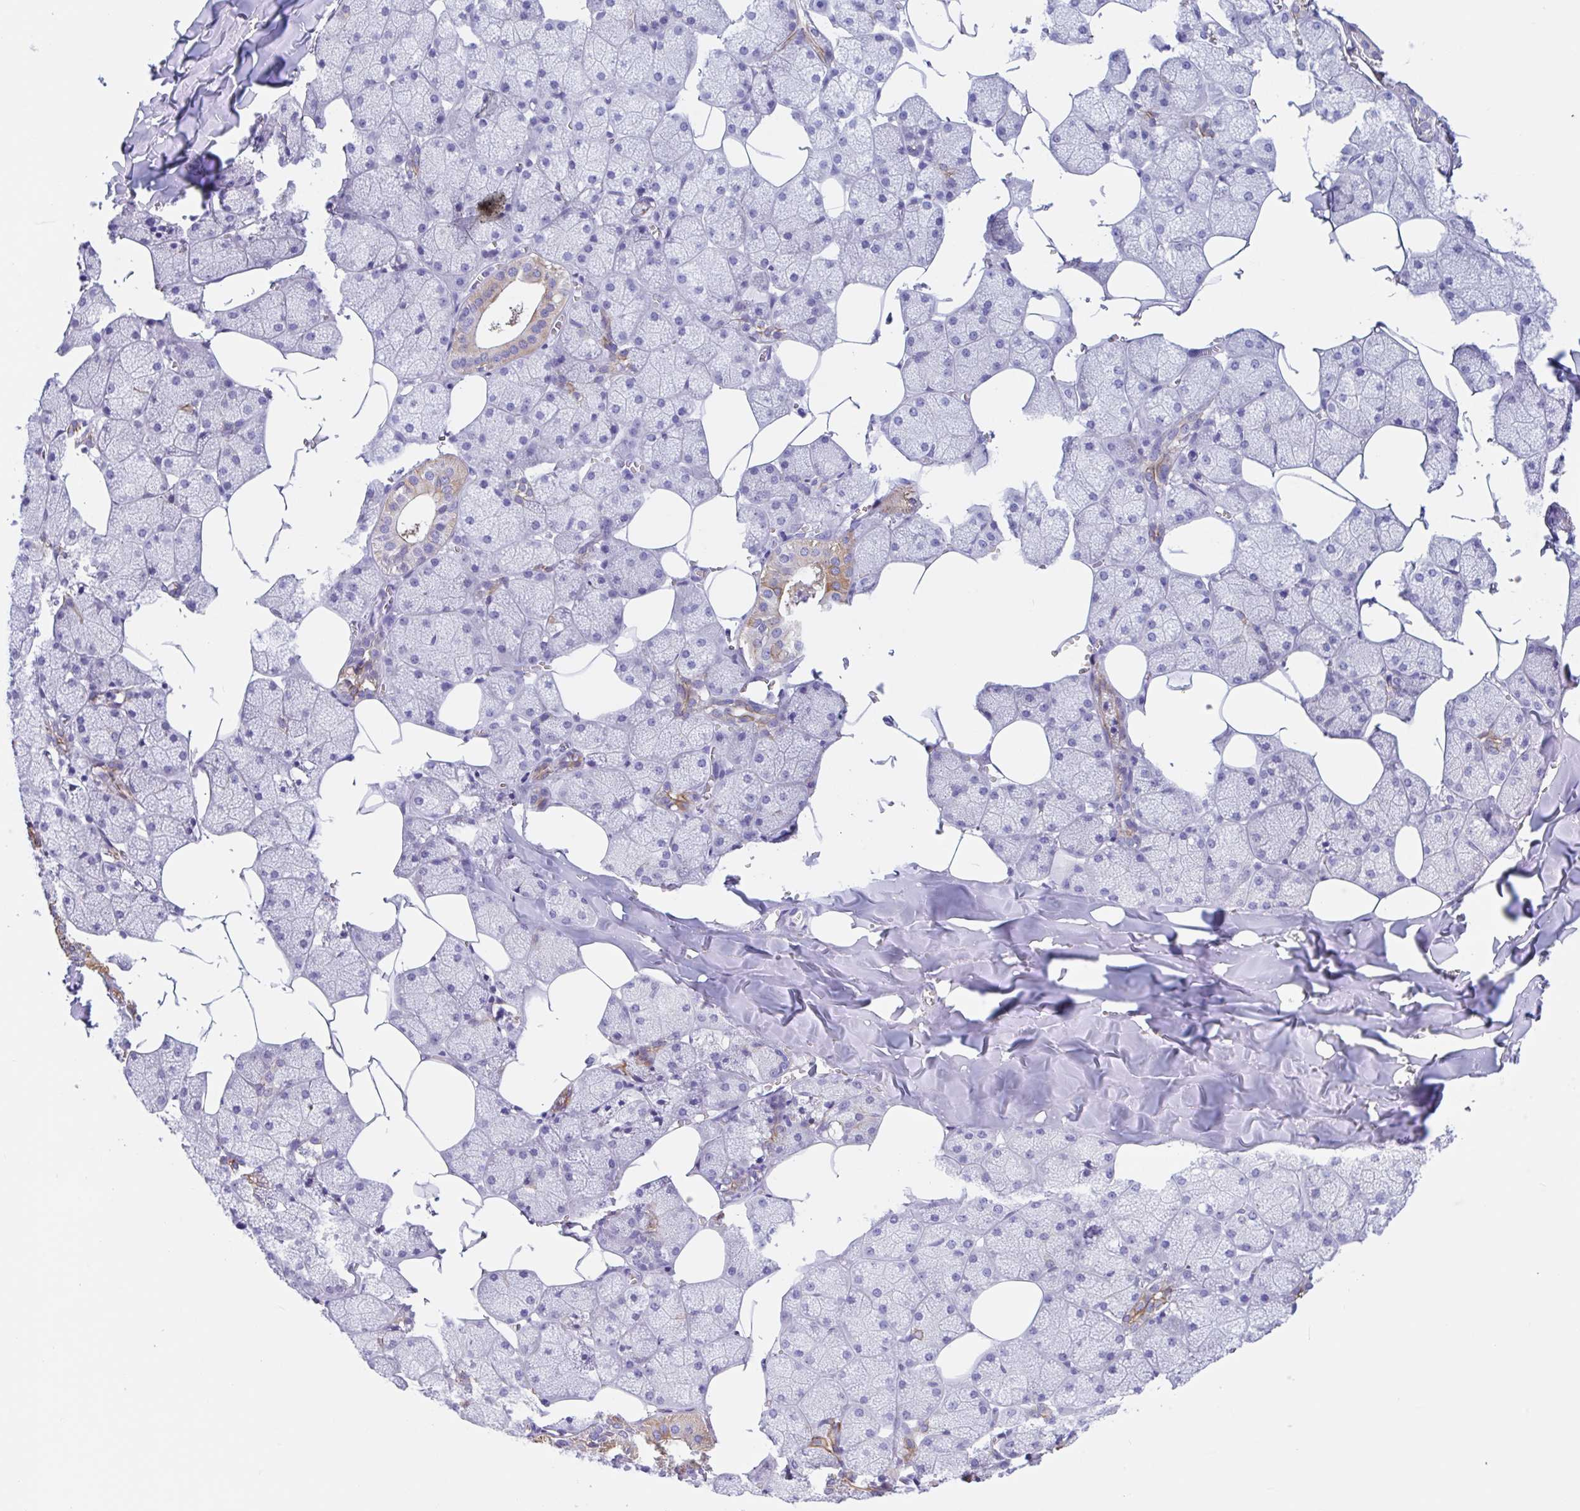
{"staining": {"intensity": "strong", "quantity": "<25%", "location": "cytoplasmic/membranous"}, "tissue": "salivary gland", "cell_type": "Glandular cells", "image_type": "normal", "snomed": [{"axis": "morphology", "description": "Normal tissue, NOS"}, {"axis": "topography", "description": "Salivary gland"}, {"axis": "topography", "description": "Peripheral nerve tissue"}], "caption": "Immunohistochemistry (IHC) (DAB) staining of unremarkable human salivary gland shows strong cytoplasmic/membranous protein positivity in approximately <25% of glandular cells. (Brightfield microscopy of DAB IHC at high magnification).", "gene": "OR6N2", "patient": {"sex": "male", "age": 38}}